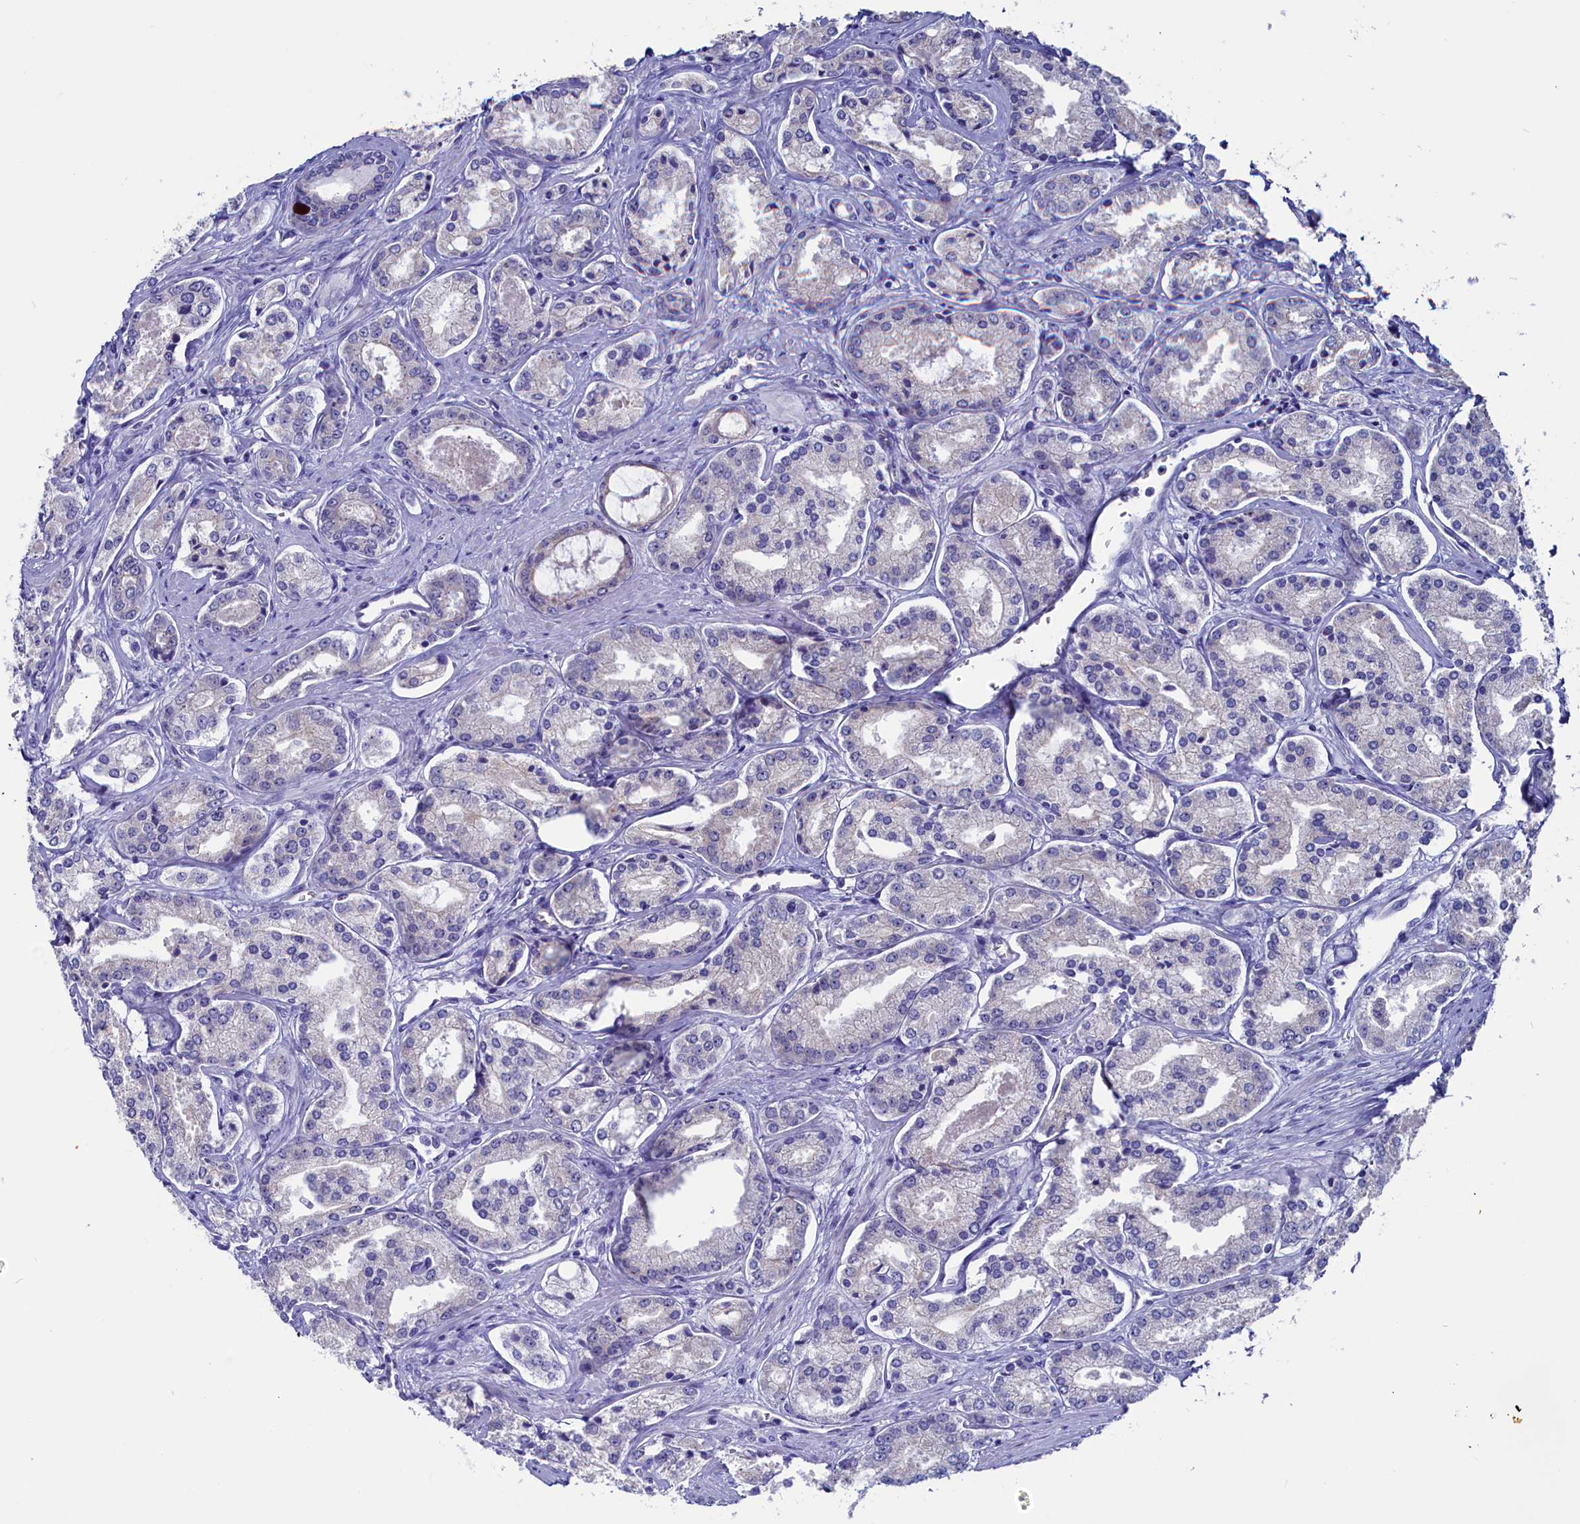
{"staining": {"intensity": "negative", "quantity": "none", "location": "none"}, "tissue": "prostate cancer", "cell_type": "Tumor cells", "image_type": "cancer", "snomed": [{"axis": "morphology", "description": "Adenocarcinoma, Low grade"}, {"axis": "topography", "description": "Prostate"}], "caption": "This is an IHC image of human adenocarcinoma (low-grade) (prostate). There is no expression in tumor cells.", "gene": "CIAPIN1", "patient": {"sex": "male", "age": 68}}